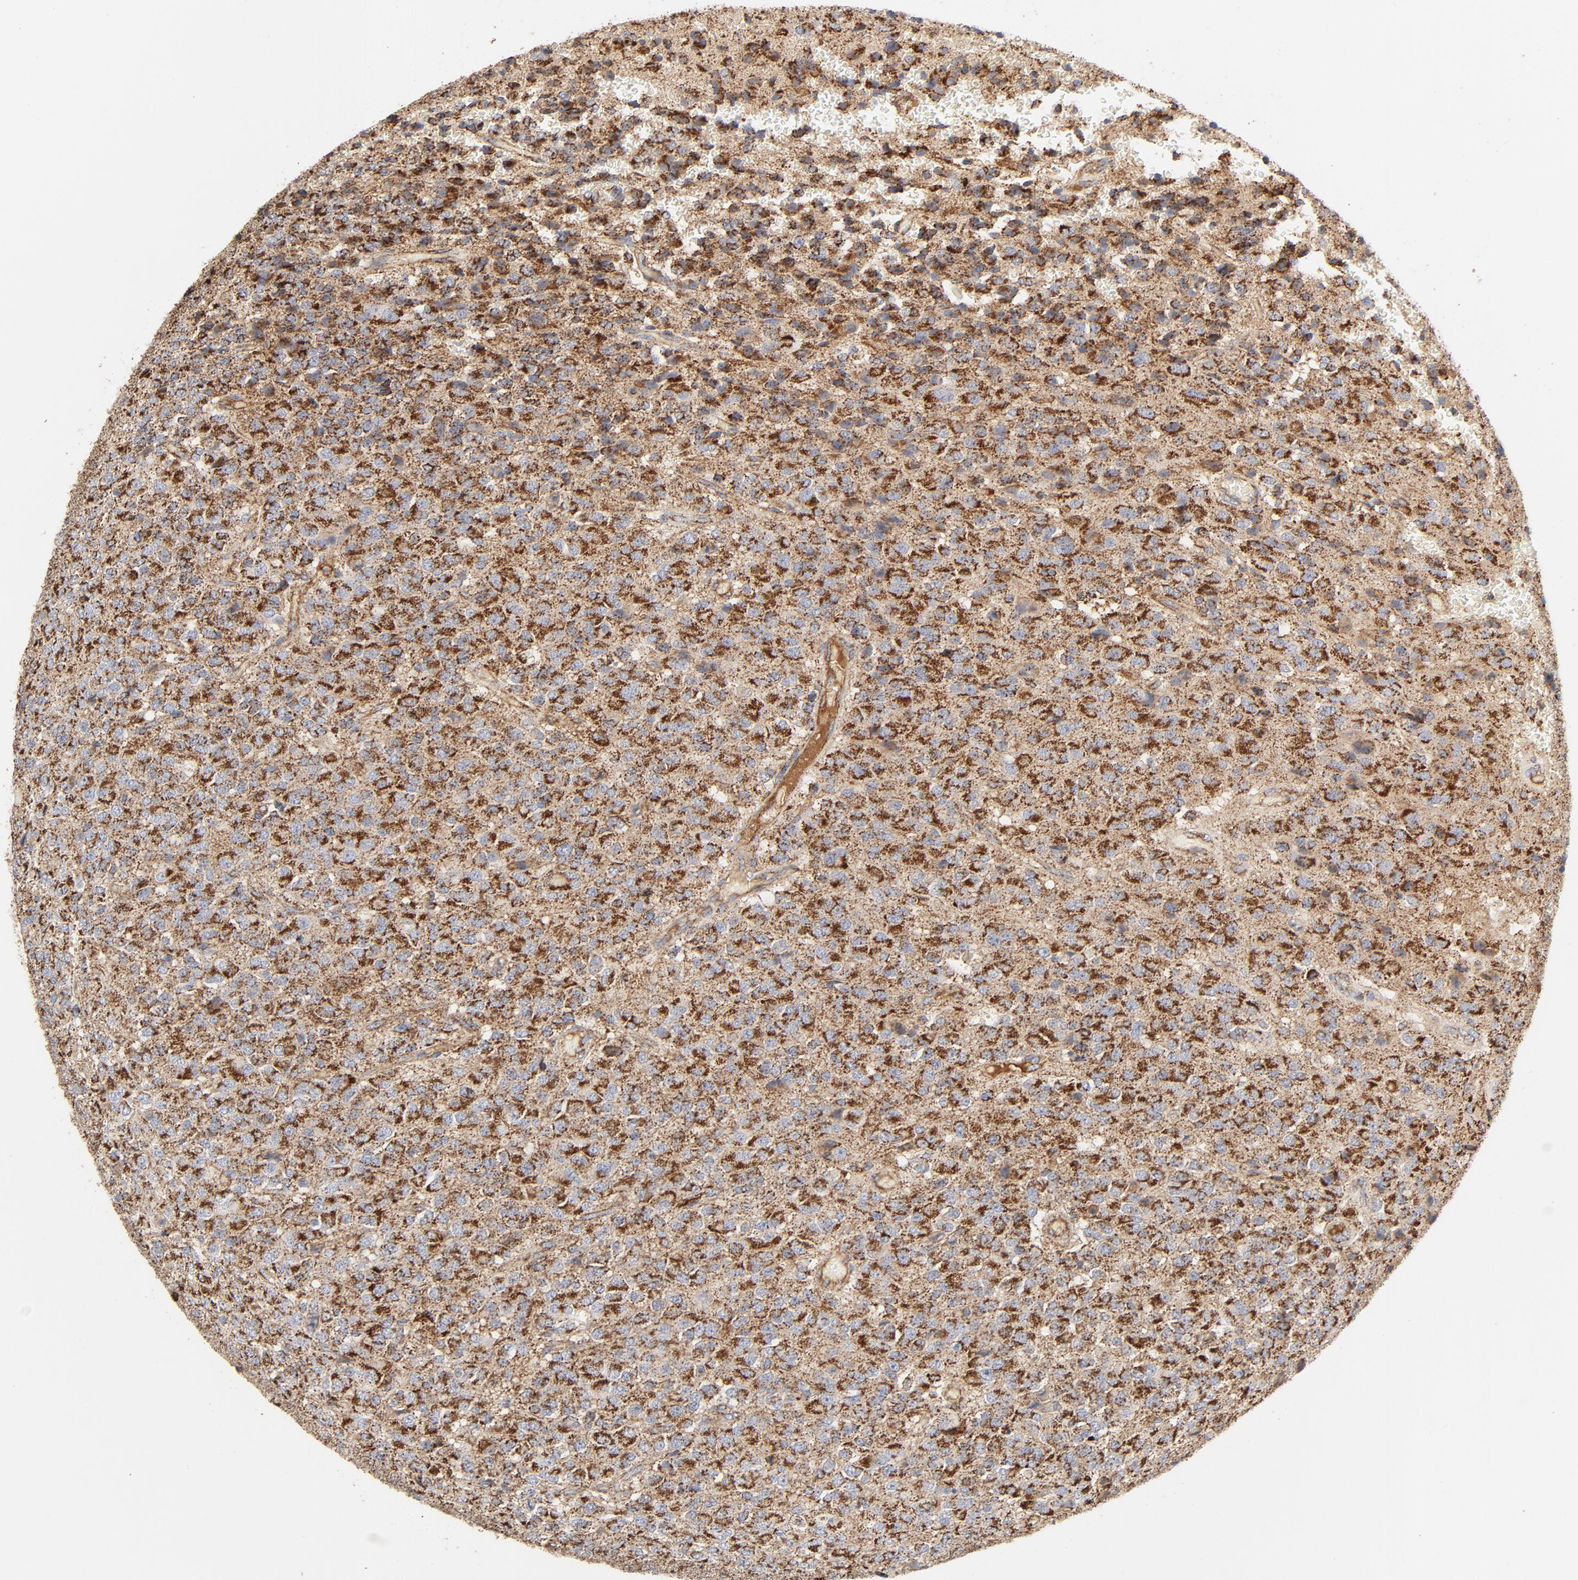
{"staining": {"intensity": "strong", "quantity": ">75%", "location": "cytoplasmic/membranous"}, "tissue": "glioma", "cell_type": "Tumor cells", "image_type": "cancer", "snomed": [{"axis": "morphology", "description": "Glioma, malignant, High grade"}, {"axis": "topography", "description": "pancreas cauda"}], "caption": "The micrograph shows a brown stain indicating the presence of a protein in the cytoplasmic/membranous of tumor cells in glioma.", "gene": "PCNX4", "patient": {"sex": "male", "age": 60}}